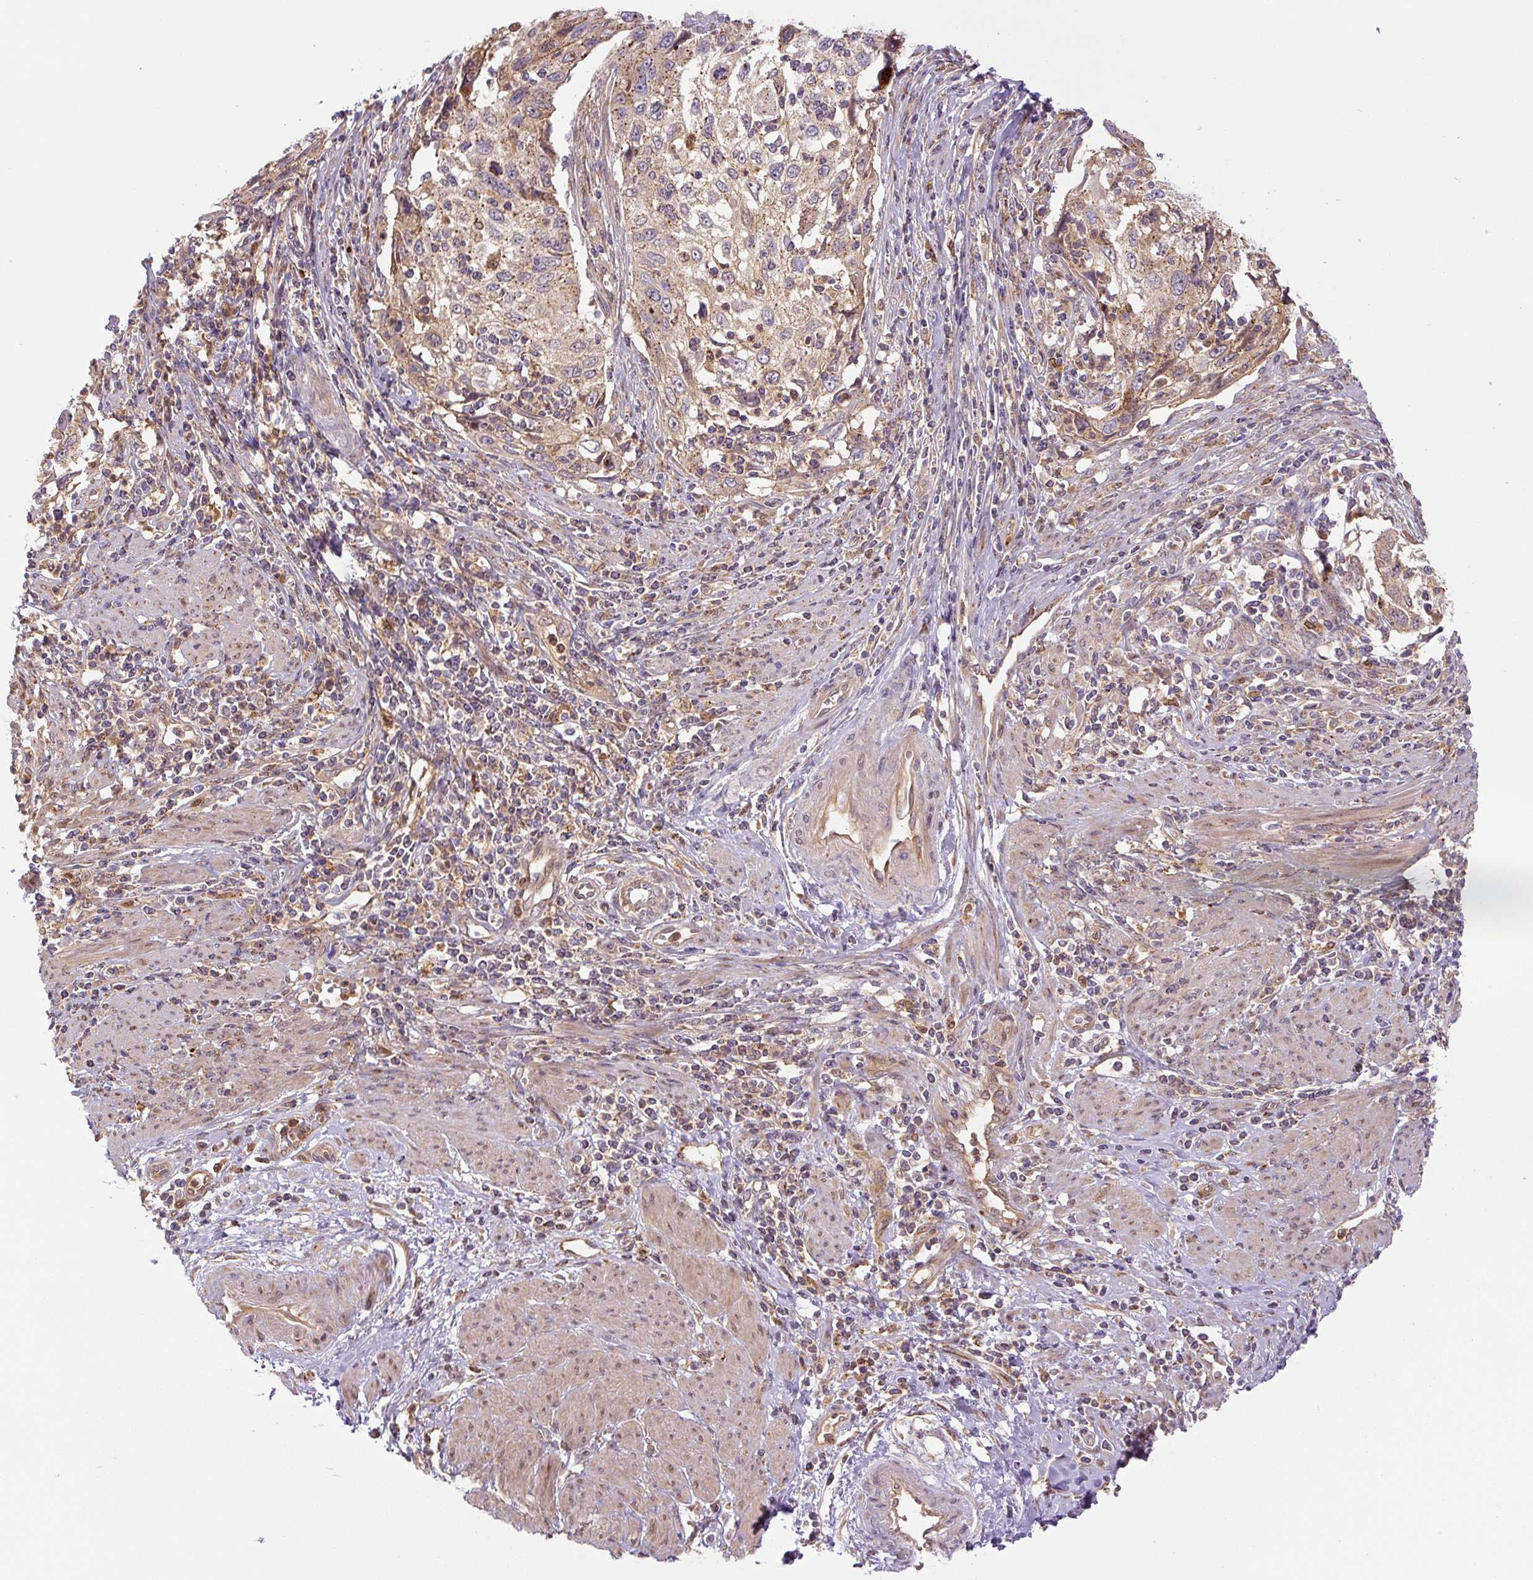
{"staining": {"intensity": "moderate", "quantity": "25%-75%", "location": "cytoplasmic/membranous"}, "tissue": "cervical cancer", "cell_type": "Tumor cells", "image_type": "cancer", "snomed": [{"axis": "morphology", "description": "Squamous cell carcinoma, NOS"}, {"axis": "topography", "description": "Cervix"}], "caption": "Immunohistochemical staining of human cervical cancer (squamous cell carcinoma) reveals moderate cytoplasmic/membranous protein expression in about 25%-75% of tumor cells. (Brightfield microscopy of DAB IHC at high magnification).", "gene": "ZSWIM7", "patient": {"sex": "female", "age": 70}}